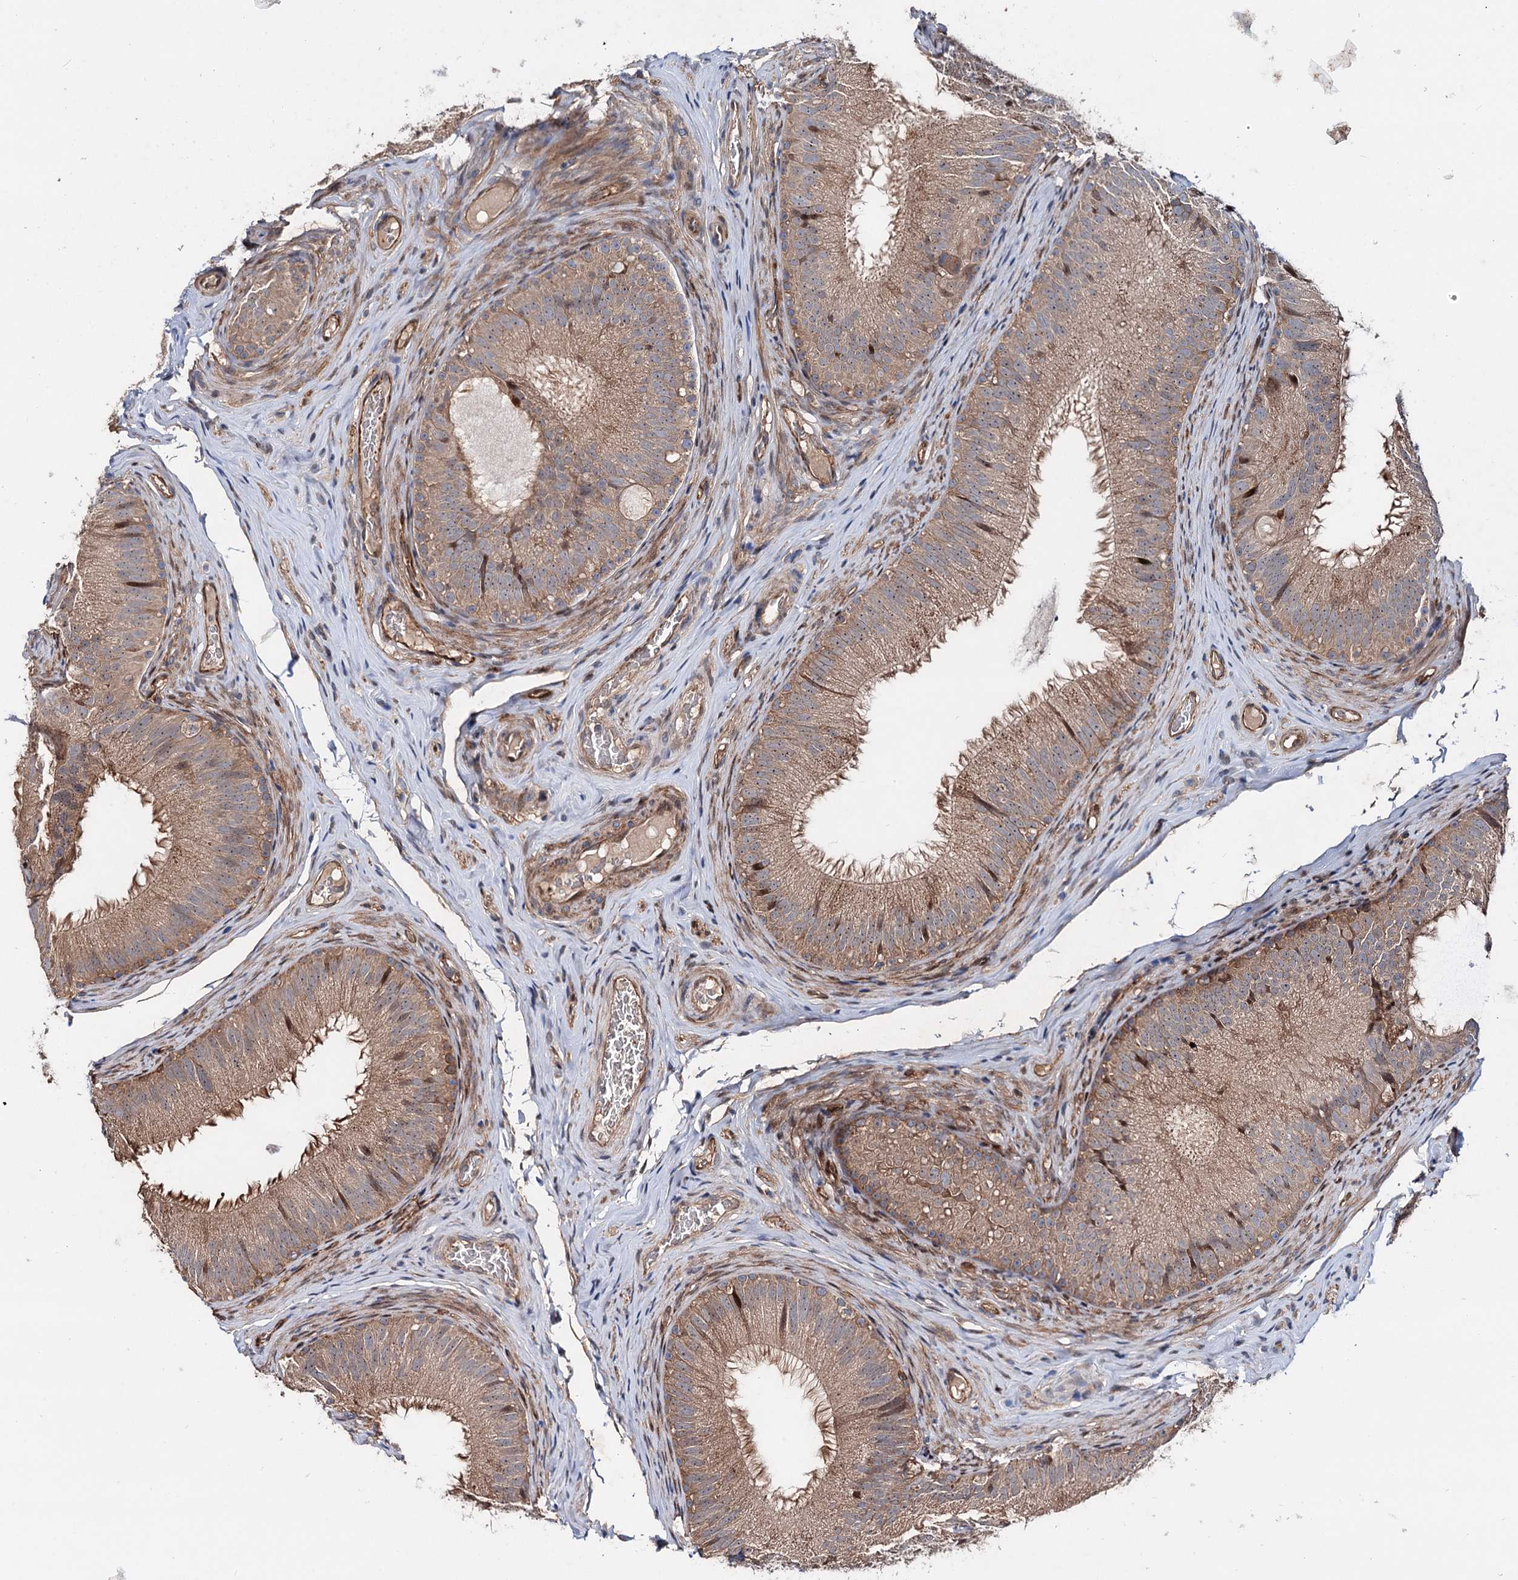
{"staining": {"intensity": "moderate", "quantity": ">75%", "location": "cytoplasmic/membranous,nuclear"}, "tissue": "epididymis", "cell_type": "Glandular cells", "image_type": "normal", "snomed": [{"axis": "morphology", "description": "Normal tissue, NOS"}, {"axis": "topography", "description": "Epididymis"}], "caption": "IHC of normal human epididymis shows medium levels of moderate cytoplasmic/membranous,nuclear expression in approximately >75% of glandular cells.", "gene": "PTDSS2", "patient": {"sex": "male", "age": 34}}